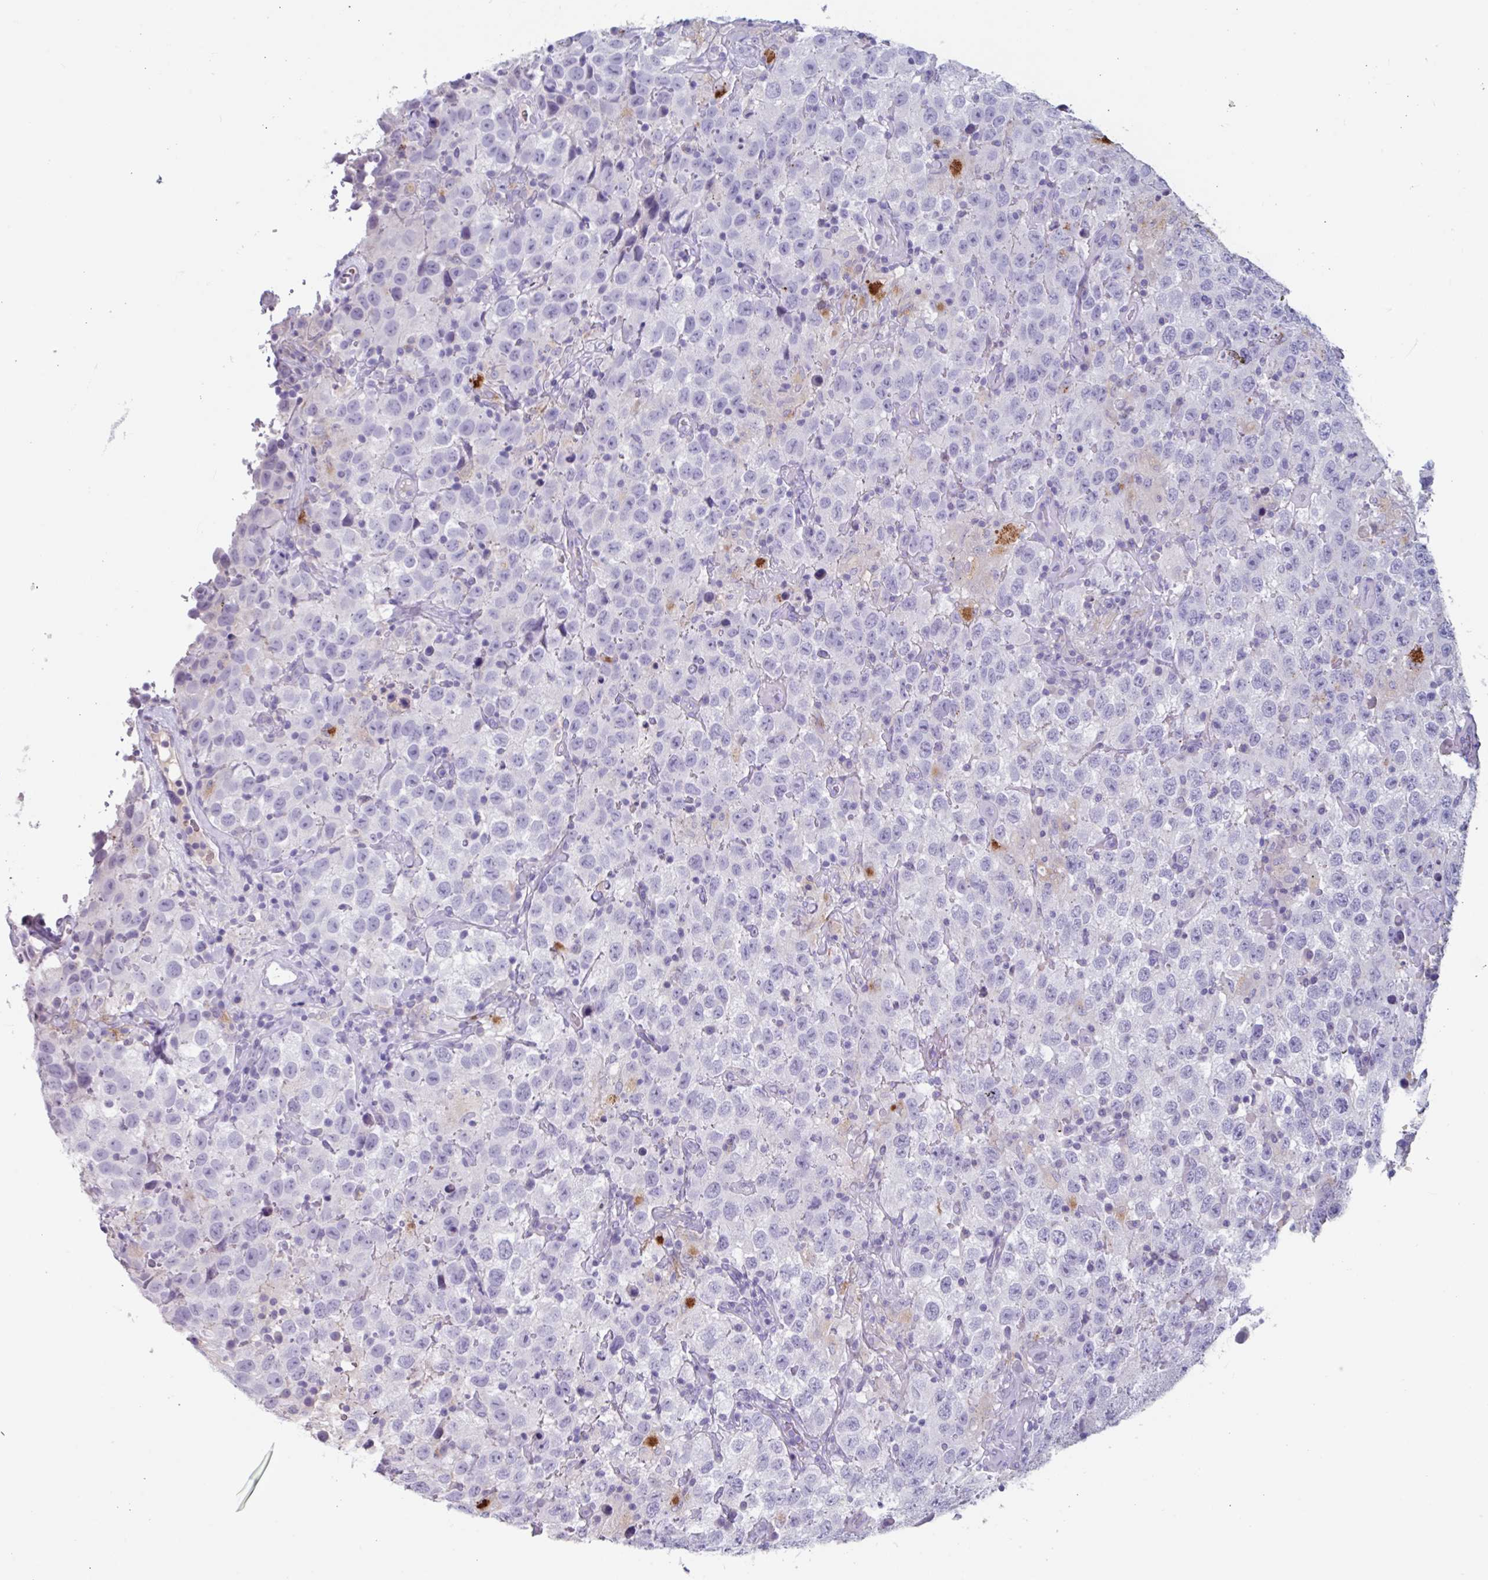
{"staining": {"intensity": "negative", "quantity": "none", "location": "none"}, "tissue": "testis cancer", "cell_type": "Tumor cells", "image_type": "cancer", "snomed": [{"axis": "morphology", "description": "Seminoma, NOS"}, {"axis": "topography", "description": "Testis"}], "caption": "An image of human seminoma (testis) is negative for staining in tumor cells.", "gene": "OR2T10", "patient": {"sex": "male", "age": 41}}